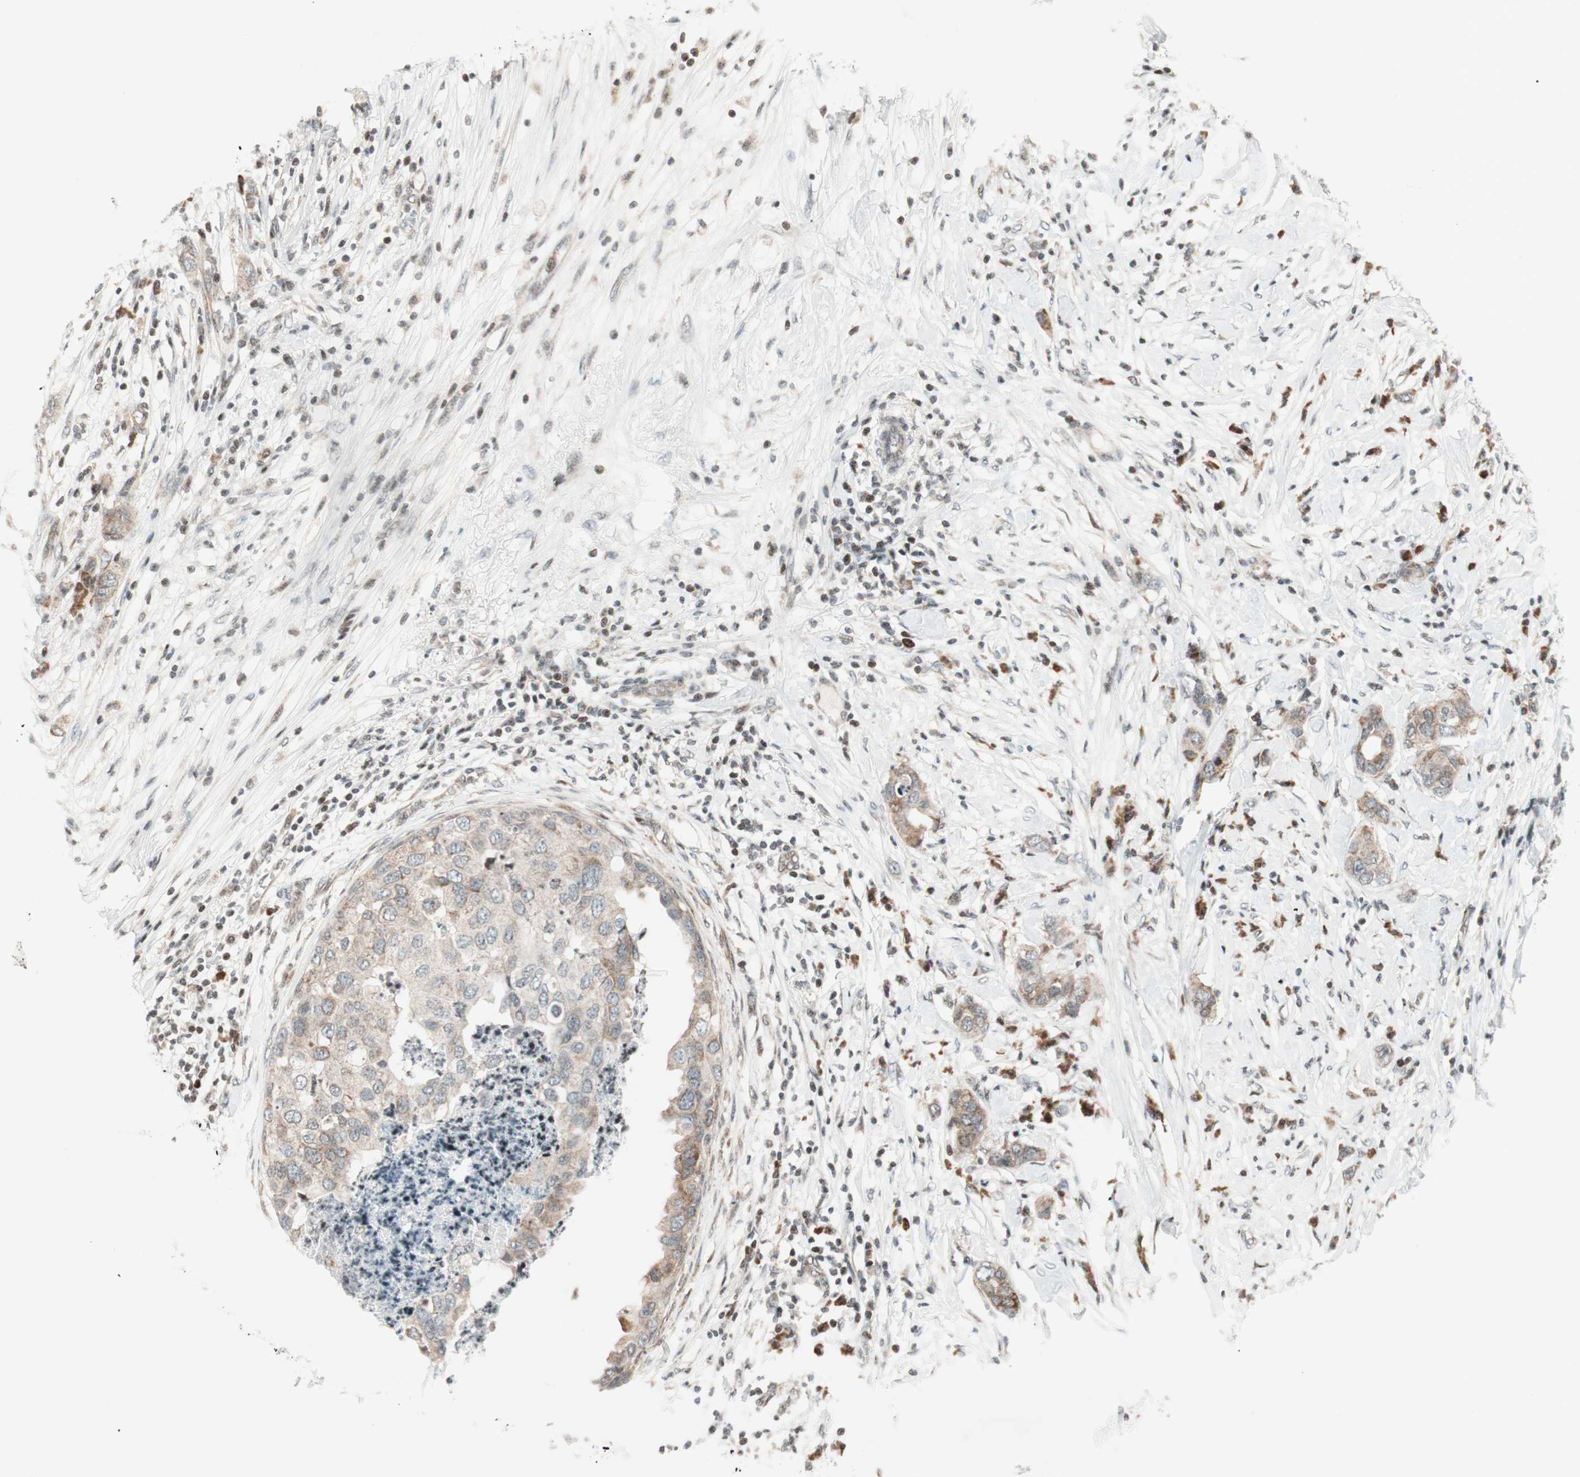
{"staining": {"intensity": "weak", "quantity": ">75%", "location": "cytoplasmic/membranous"}, "tissue": "breast cancer", "cell_type": "Tumor cells", "image_type": "cancer", "snomed": [{"axis": "morphology", "description": "Duct carcinoma"}, {"axis": "topography", "description": "Breast"}], "caption": "Immunohistochemical staining of human breast invasive ductal carcinoma shows low levels of weak cytoplasmic/membranous staining in about >75% of tumor cells.", "gene": "TPT1", "patient": {"sex": "female", "age": 50}}